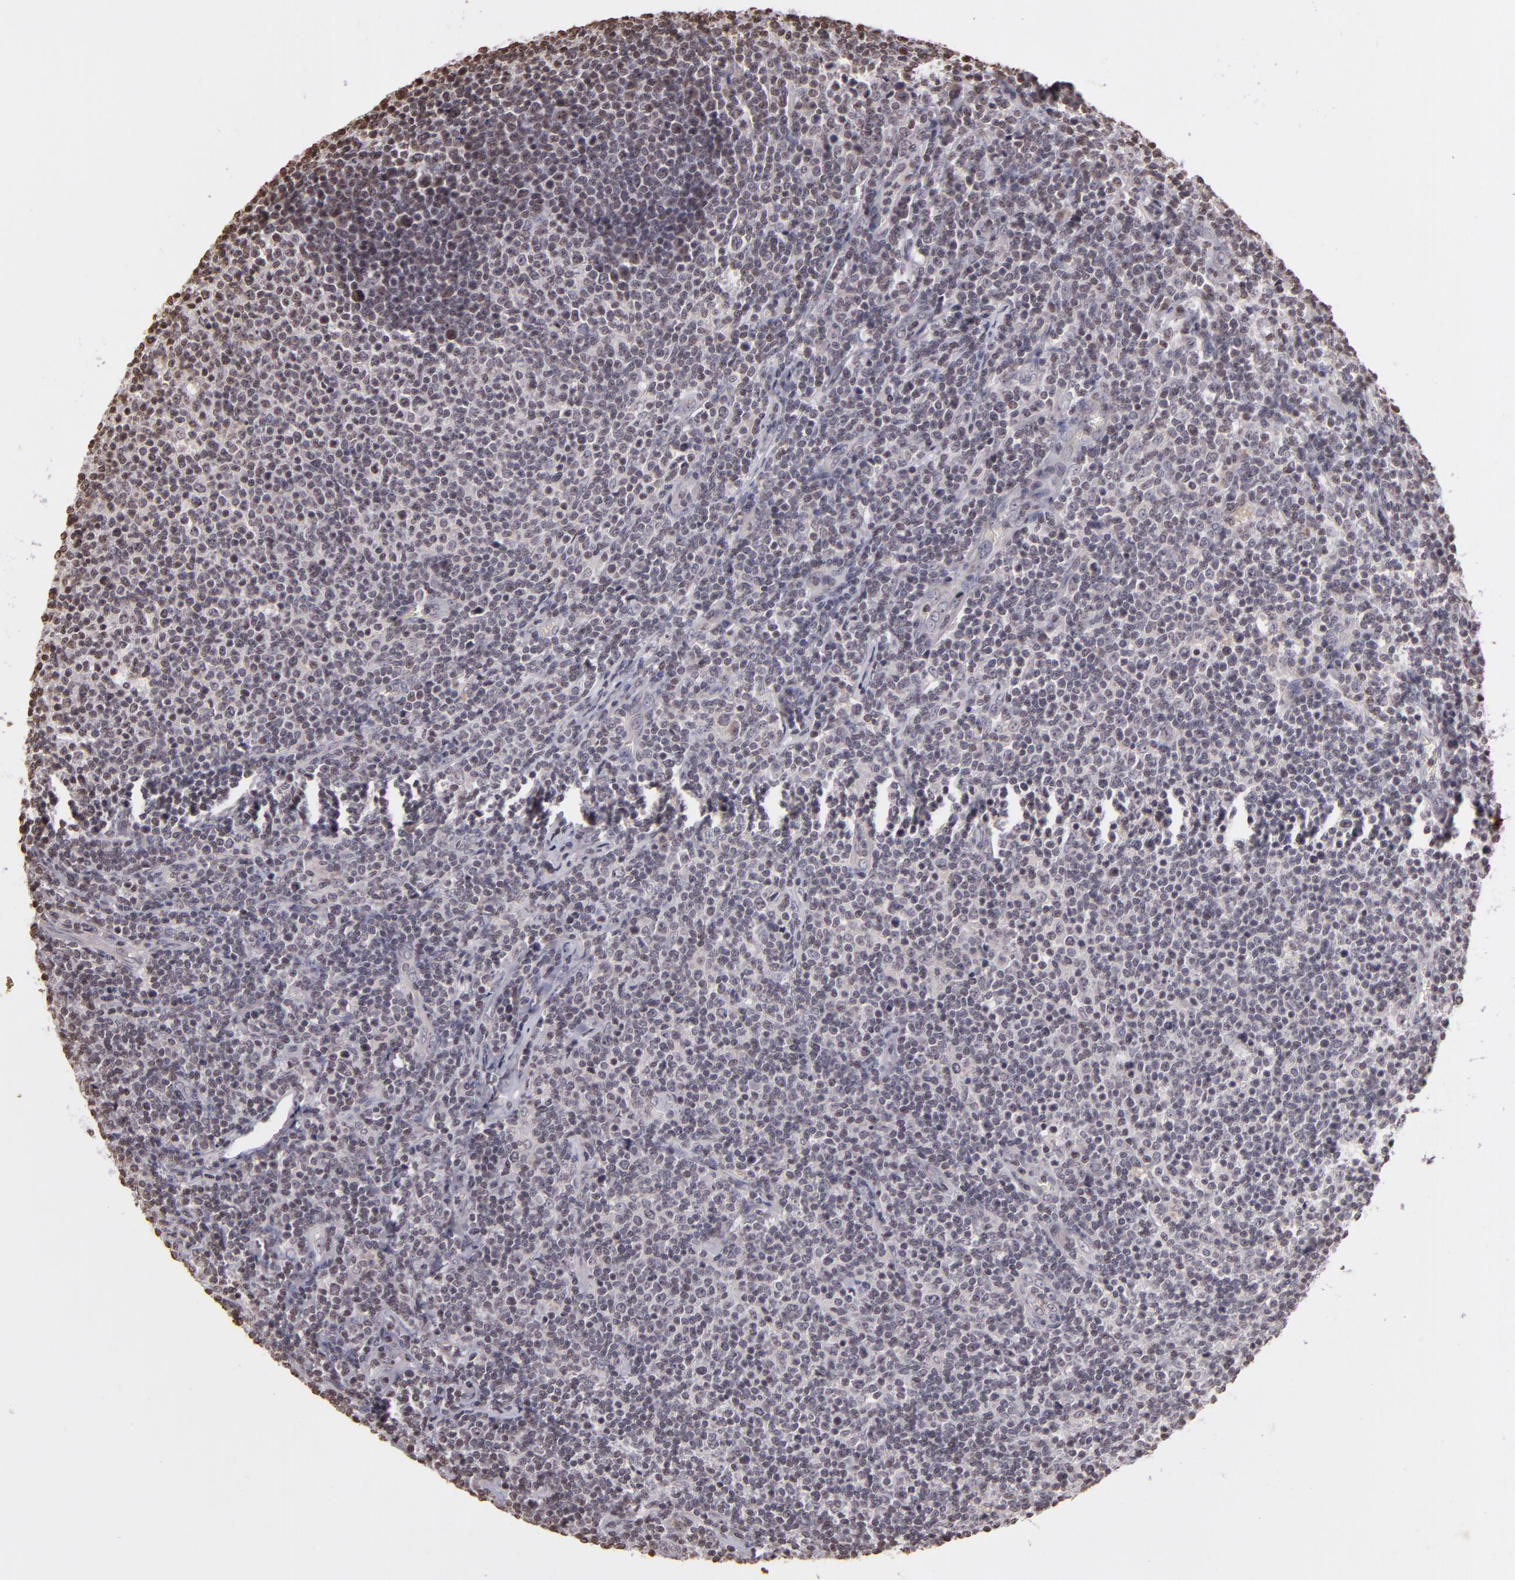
{"staining": {"intensity": "negative", "quantity": "none", "location": "none"}, "tissue": "lymphoma", "cell_type": "Tumor cells", "image_type": "cancer", "snomed": [{"axis": "morphology", "description": "Malignant lymphoma, non-Hodgkin's type, Low grade"}, {"axis": "topography", "description": "Lymph node"}], "caption": "The histopathology image exhibits no staining of tumor cells in malignant lymphoma, non-Hodgkin's type (low-grade).", "gene": "THRB", "patient": {"sex": "male", "age": 74}}